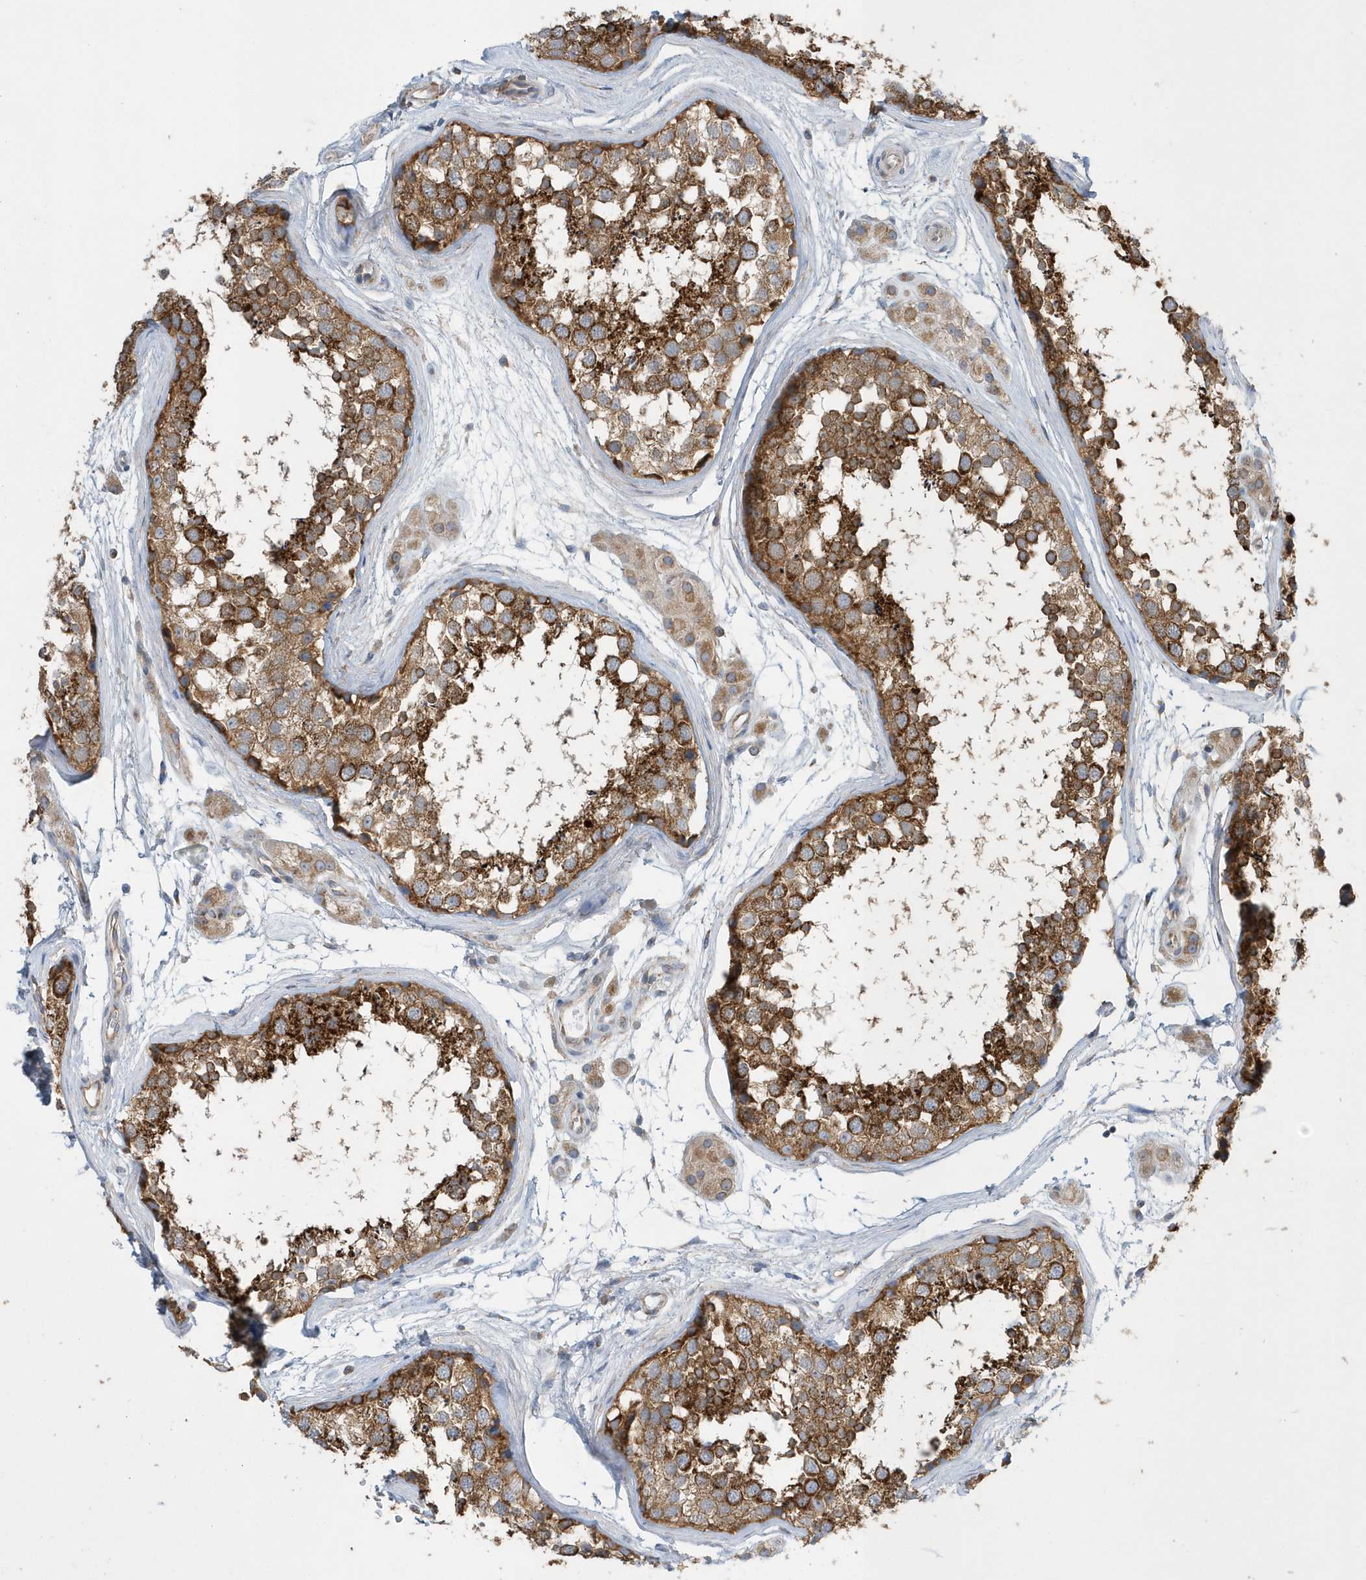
{"staining": {"intensity": "strong", "quantity": ">75%", "location": "cytoplasmic/membranous"}, "tissue": "testis", "cell_type": "Cells in seminiferous ducts", "image_type": "normal", "snomed": [{"axis": "morphology", "description": "Normal tissue, NOS"}, {"axis": "topography", "description": "Testis"}], "caption": "Immunohistochemical staining of normal testis reveals >75% levels of strong cytoplasmic/membranous protein expression in about >75% of cells in seminiferous ducts.", "gene": "SPATA5", "patient": {"sex": "male", "age": 56}}